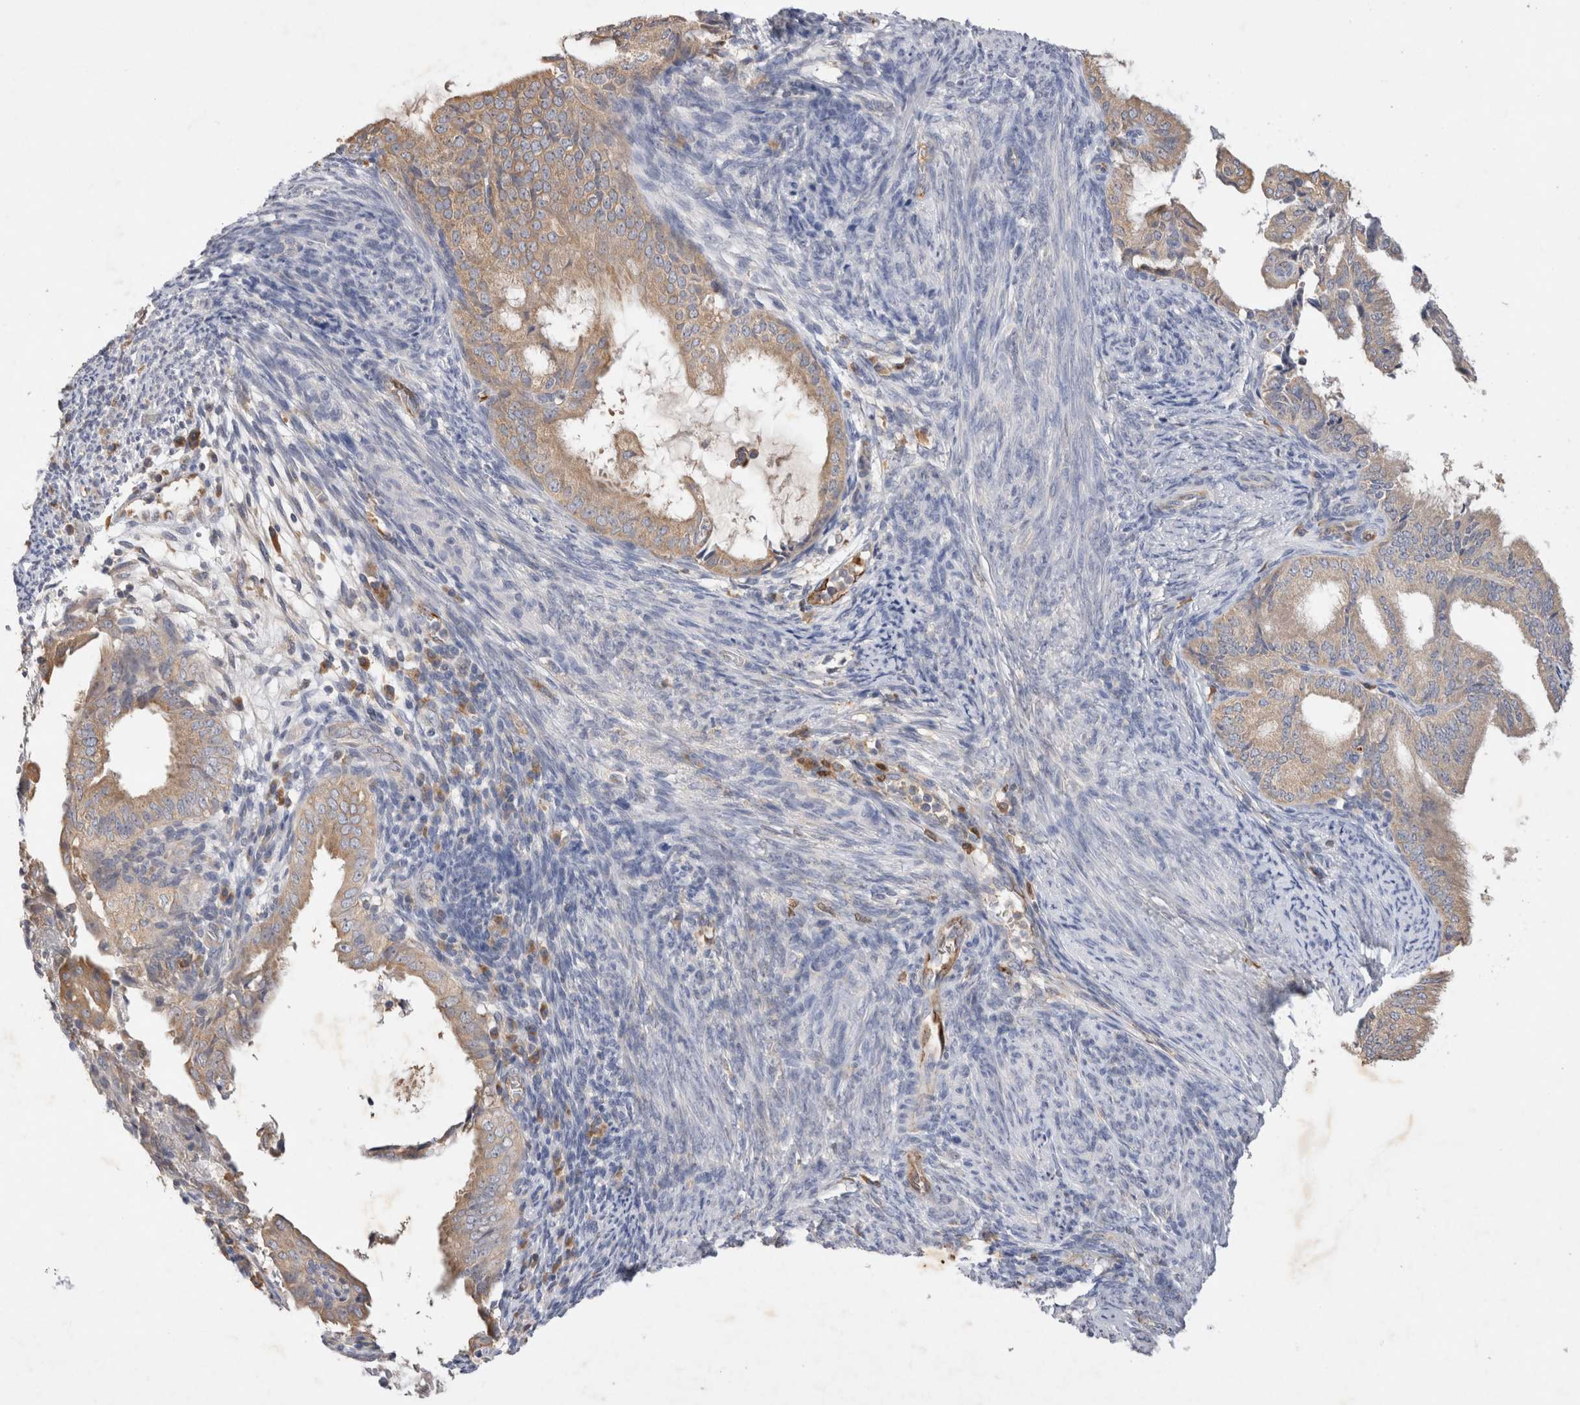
{"staining": {"intensity": "weak", "quantity": ">75%", "location": "cytoplasmic/membranous"}, "tissue": "endometrial cancer", "cell_type": "Tumor cells", "image_type": "cancer", "snomed": [{"axis": "morphology", "description": "Adenocarcinoma, NOS"}, {"axis": "topography", "description": "Endometrium"}], "caption": "High-magnification brightfield microscopy of endometrial cancer stained with DAB (3,3'-diaminobenzidine) (brown) and counterstained with hematoxylin (blue). tumor cells exhibit weak cytoplasmic/membranous expression is appreciated in about>75% of cells.", "gene": "GAS1", "patient": {"sex": "female", "age": 58}}